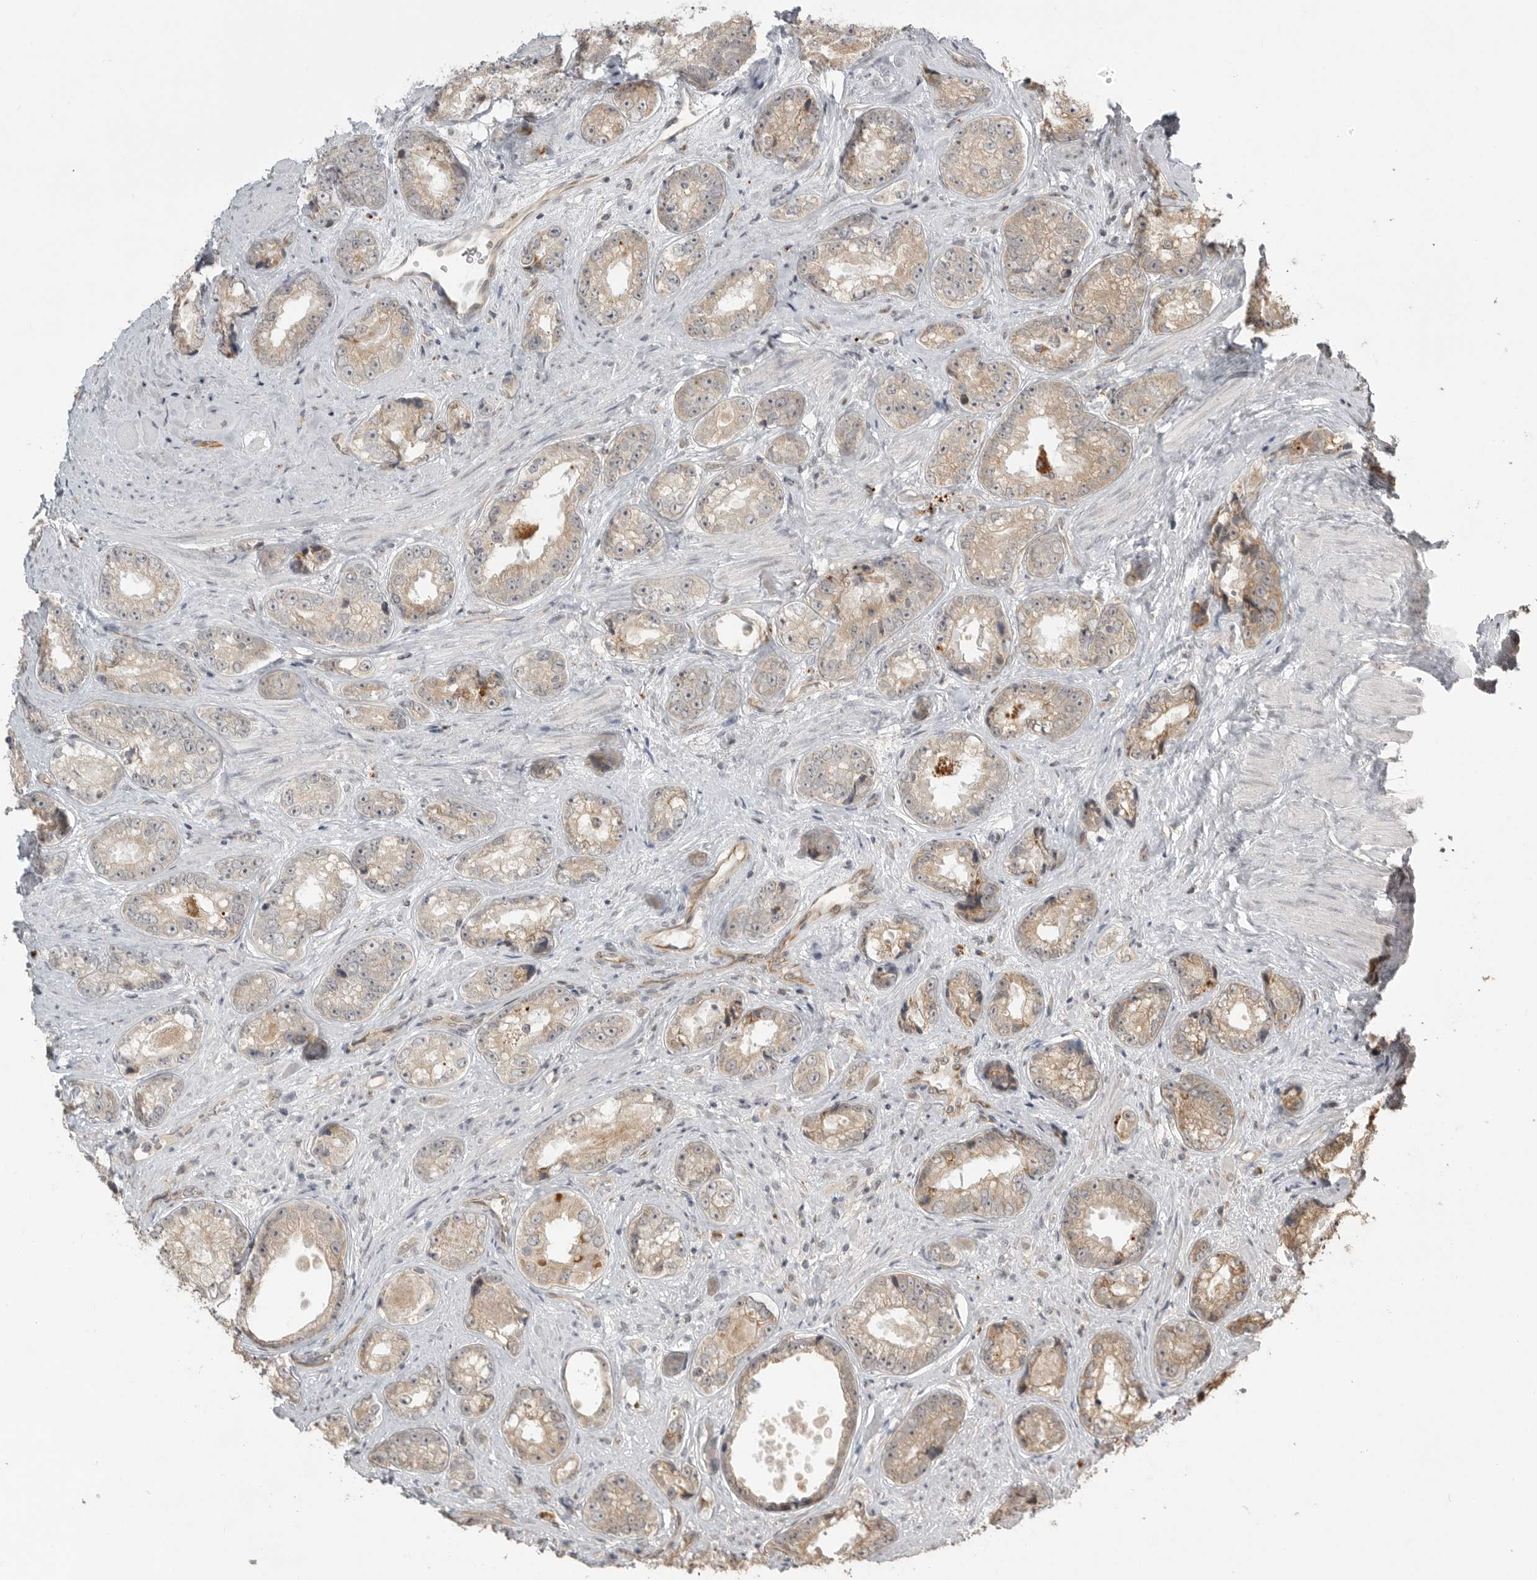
{"staining": {"intensity": "weak", "quantity": ">75%", "location": "cytoplasmic/membranous"}, "tissue": "prostate cancer", "cell_type": "Tumor cells", "image_type": "cancer", "snomed": [{"axis": "morphology", "description": "Adenocarcinoma, High grade"}, {"axis": "topography", "description": "Prostate"}], "caption": "A histopathology image of prostate cancer (adenocarcinoma (high-grade)) stained for a protein shows weak cytoplasmic/membranous brown staining in tumor cells.", "gene": "SMG8", "patient": {"sex": "male", "age": 61}}